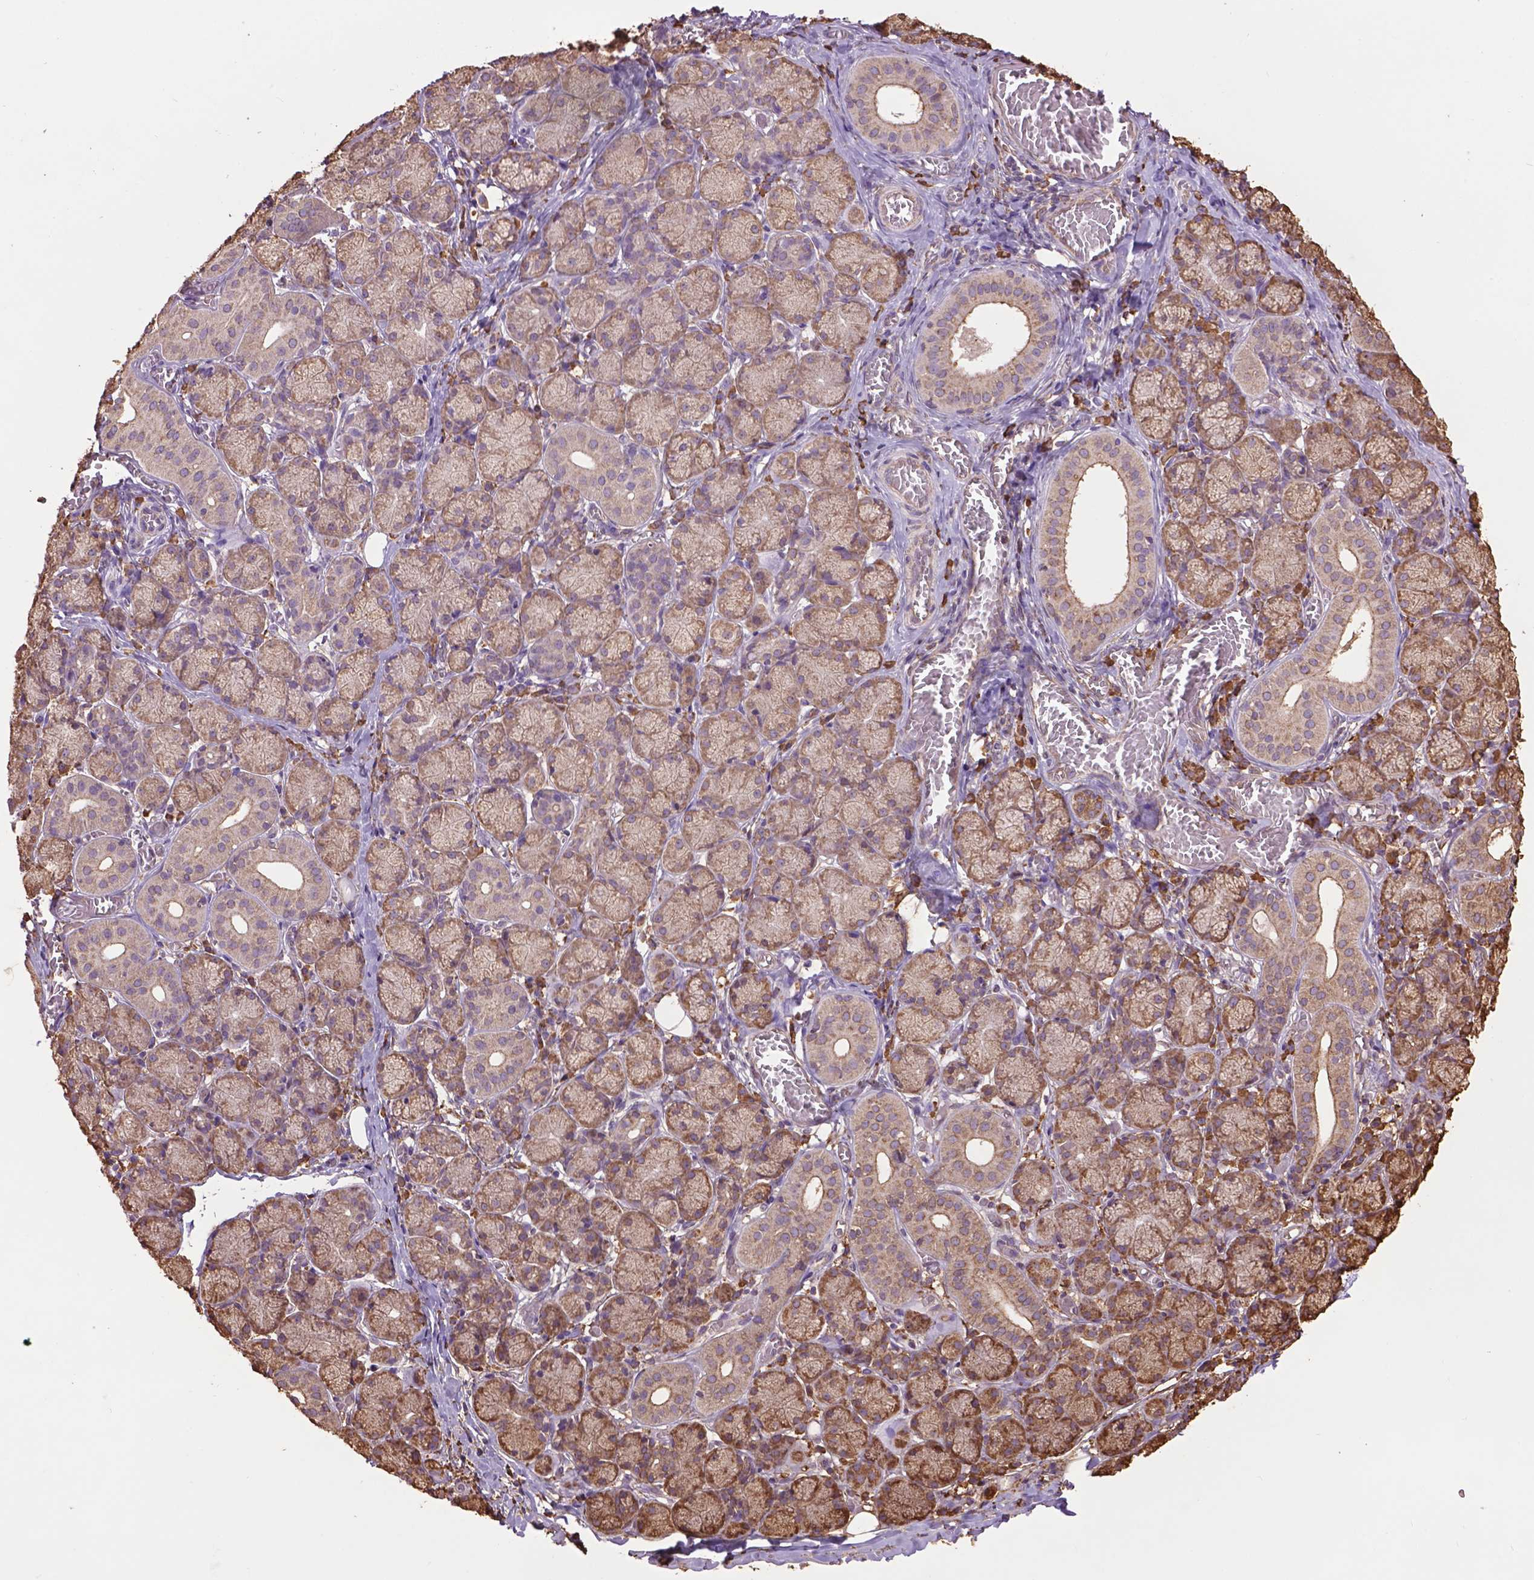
{"staining": {"intensity": "moderate", "quantity": ">75%", "location": "cytoplasmic/membranous"}, "tissue": "salivary gland", "cell_type": "Glandular cells", "image_type": "normal", "snomed": [{"axis": "morphology", "description": "Normal tissue, NOS"}, {"axis": "topography", "description": "Salivary gland"}, {"axis": "topography", "description": "Peripheral nerve tissue"}], "caption": "Salivary gland stained with immunohistochemistry (IHC) demonstrates moderate cytoplasmic/membranous positivity in about >75% of glandular cells.", "gene": "PPP2R5E", "patient": {"sex": "female", "age": 24}}